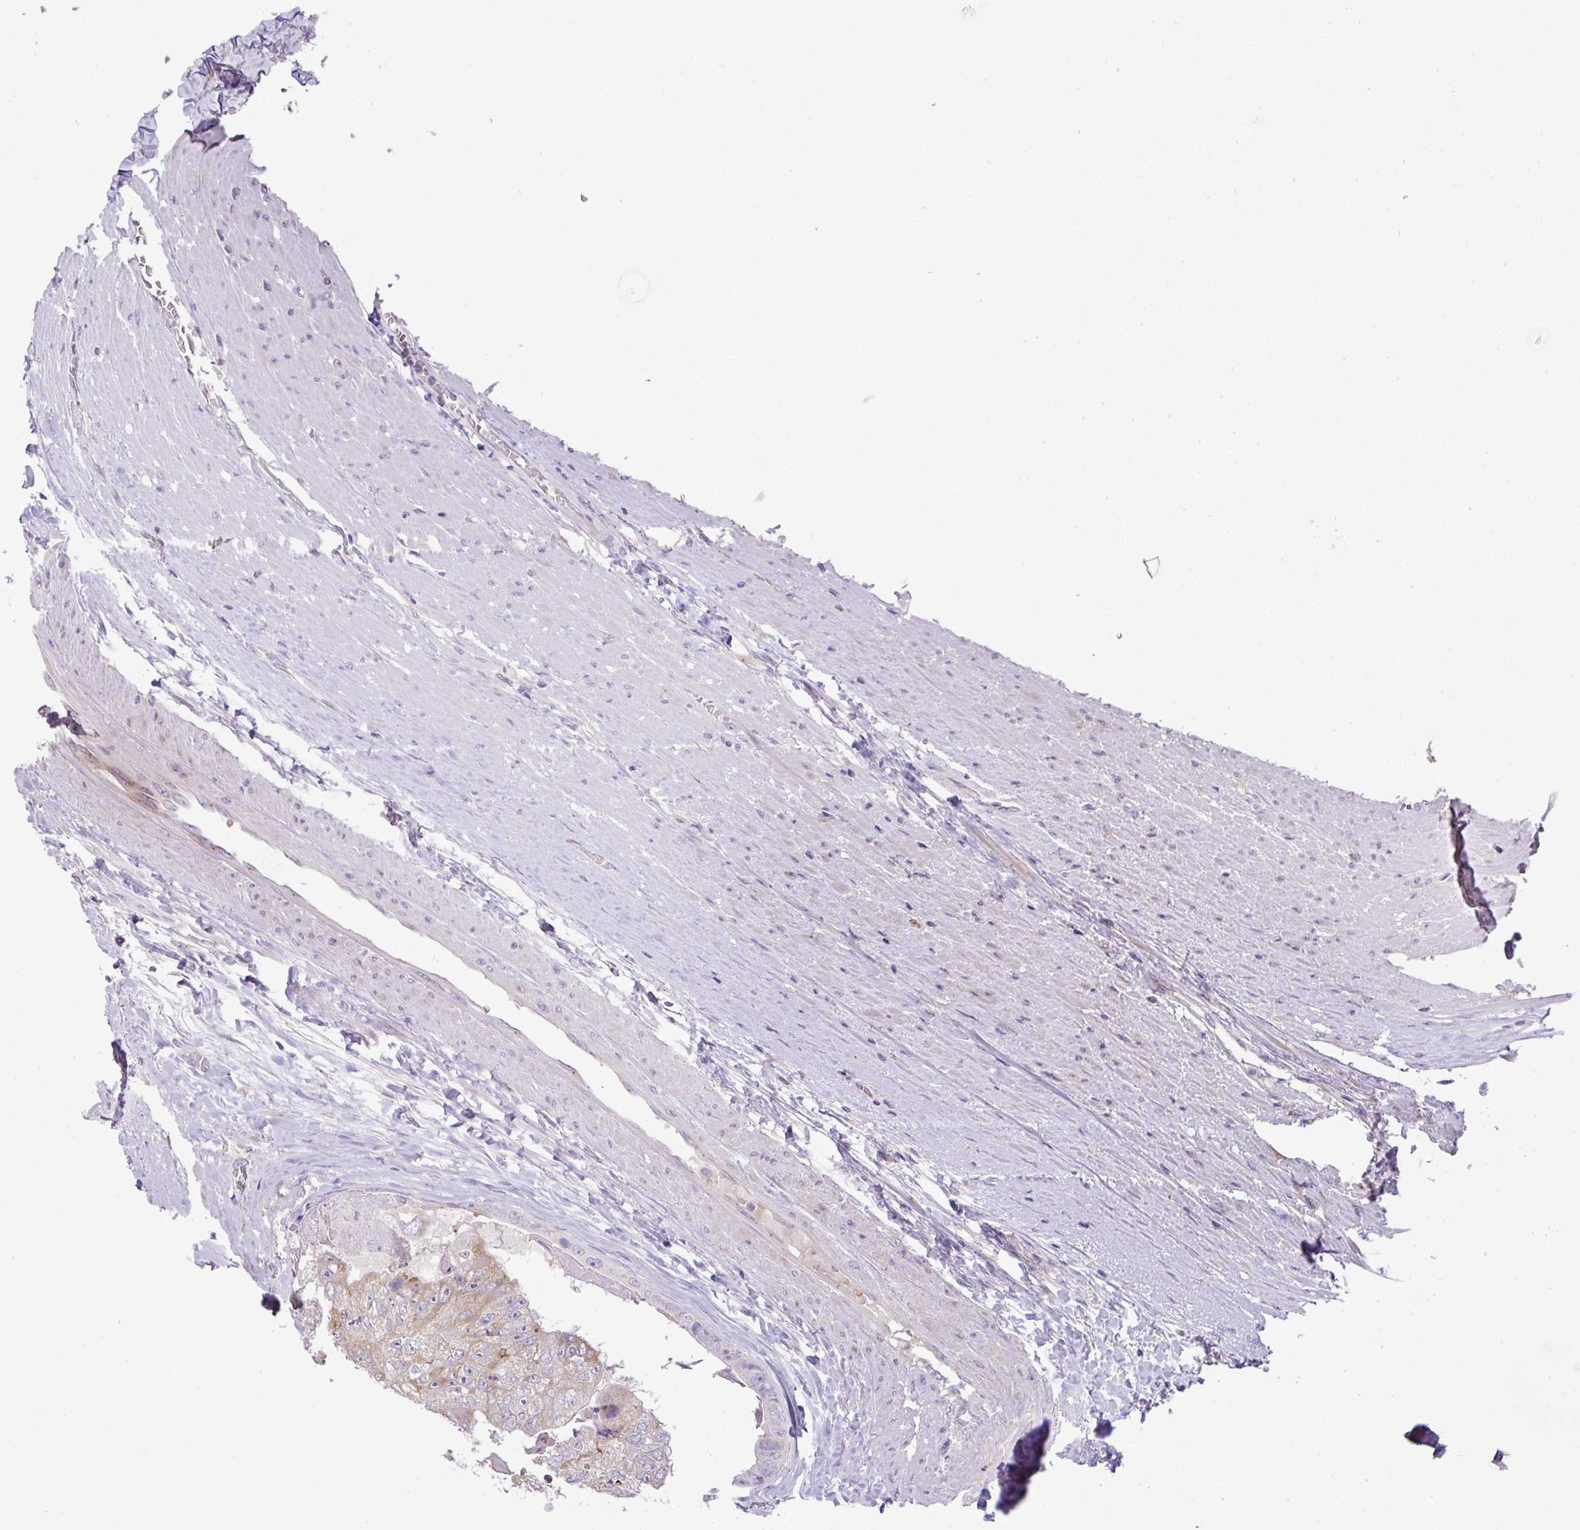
{"staining": {"intensity": "negative", "quantity": "none", "location": "none"}, "tissue": "colorectal cancer", "cell_type": "Tumor cells", "image_type": "cancer", "snomed": [{"axis": "morphology", "description": "Adenocarcinoma, NOS"}, {"axis": "topography", "description": "Colon"}], "caption": "This photomicrograph is of colorectal adenocarcinoma stained with IHC to label a protein in brown with the nuclei are counter-stained blue. There is no expression in tumor cells.", "gene": "PIK3R5", "patient": {"sex": "female", "age": 67}}